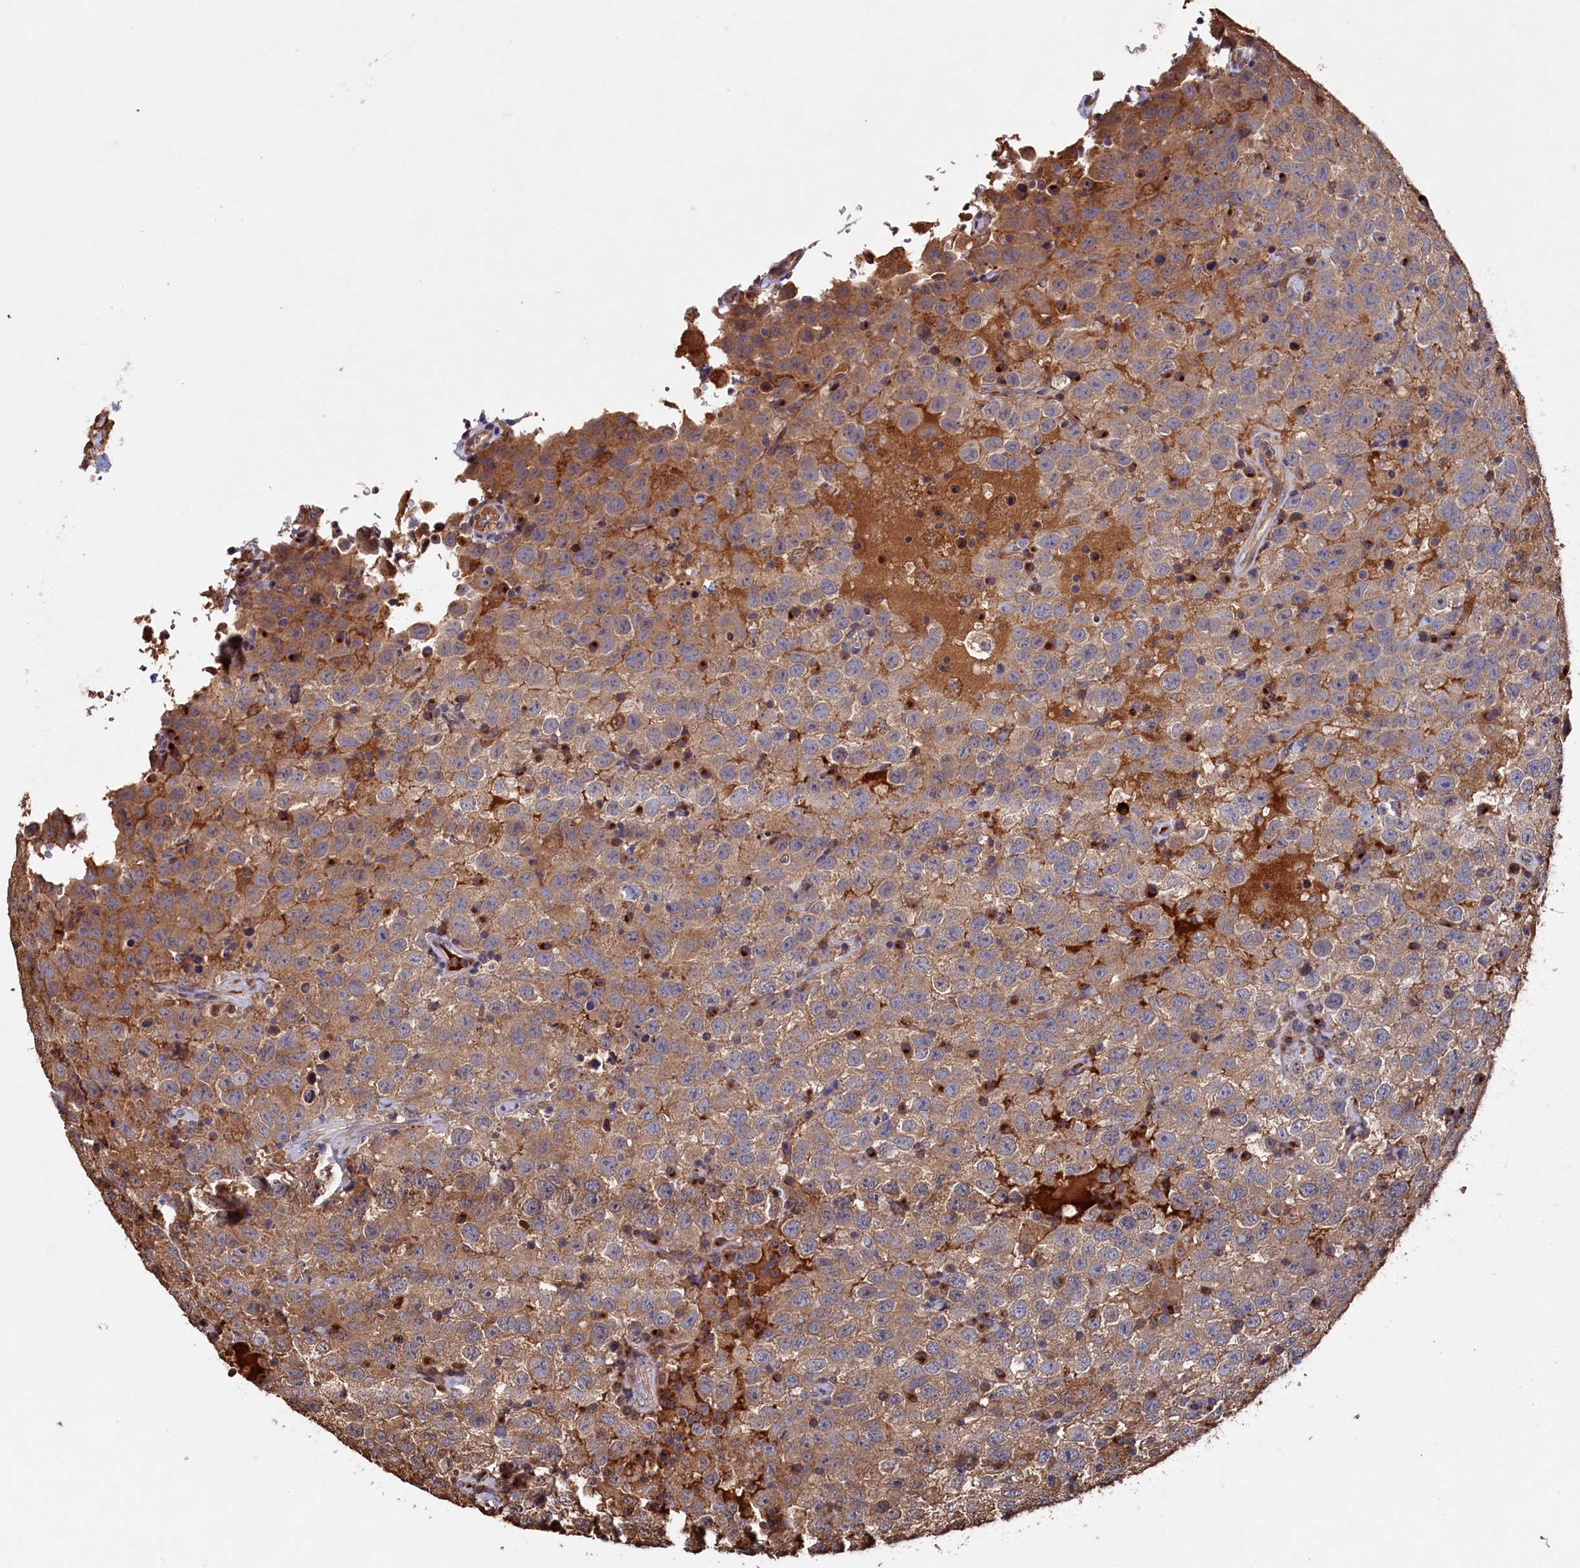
{"staining": {"intensity": "moderate", "quantity": ">75%", "location": "cytoplasmic/membranous"}, "tissue": "testis cancer", "cell_type": "Tumor cells", "image_type": "cancer", "snomed": [{"axis": "morphology", "description": "Seminoma, NOS"}, {"axis": "topography", "description": "Testis"}], "caption": "Approximately >75% of tumor cells in seminoma (testis) demonstrate moderate cytoplasmic/membranous protein staining as visualized by brown immunohistochemical staining.", "gene": "NAA60", "patient": {"sex": "male", "age": 41}}